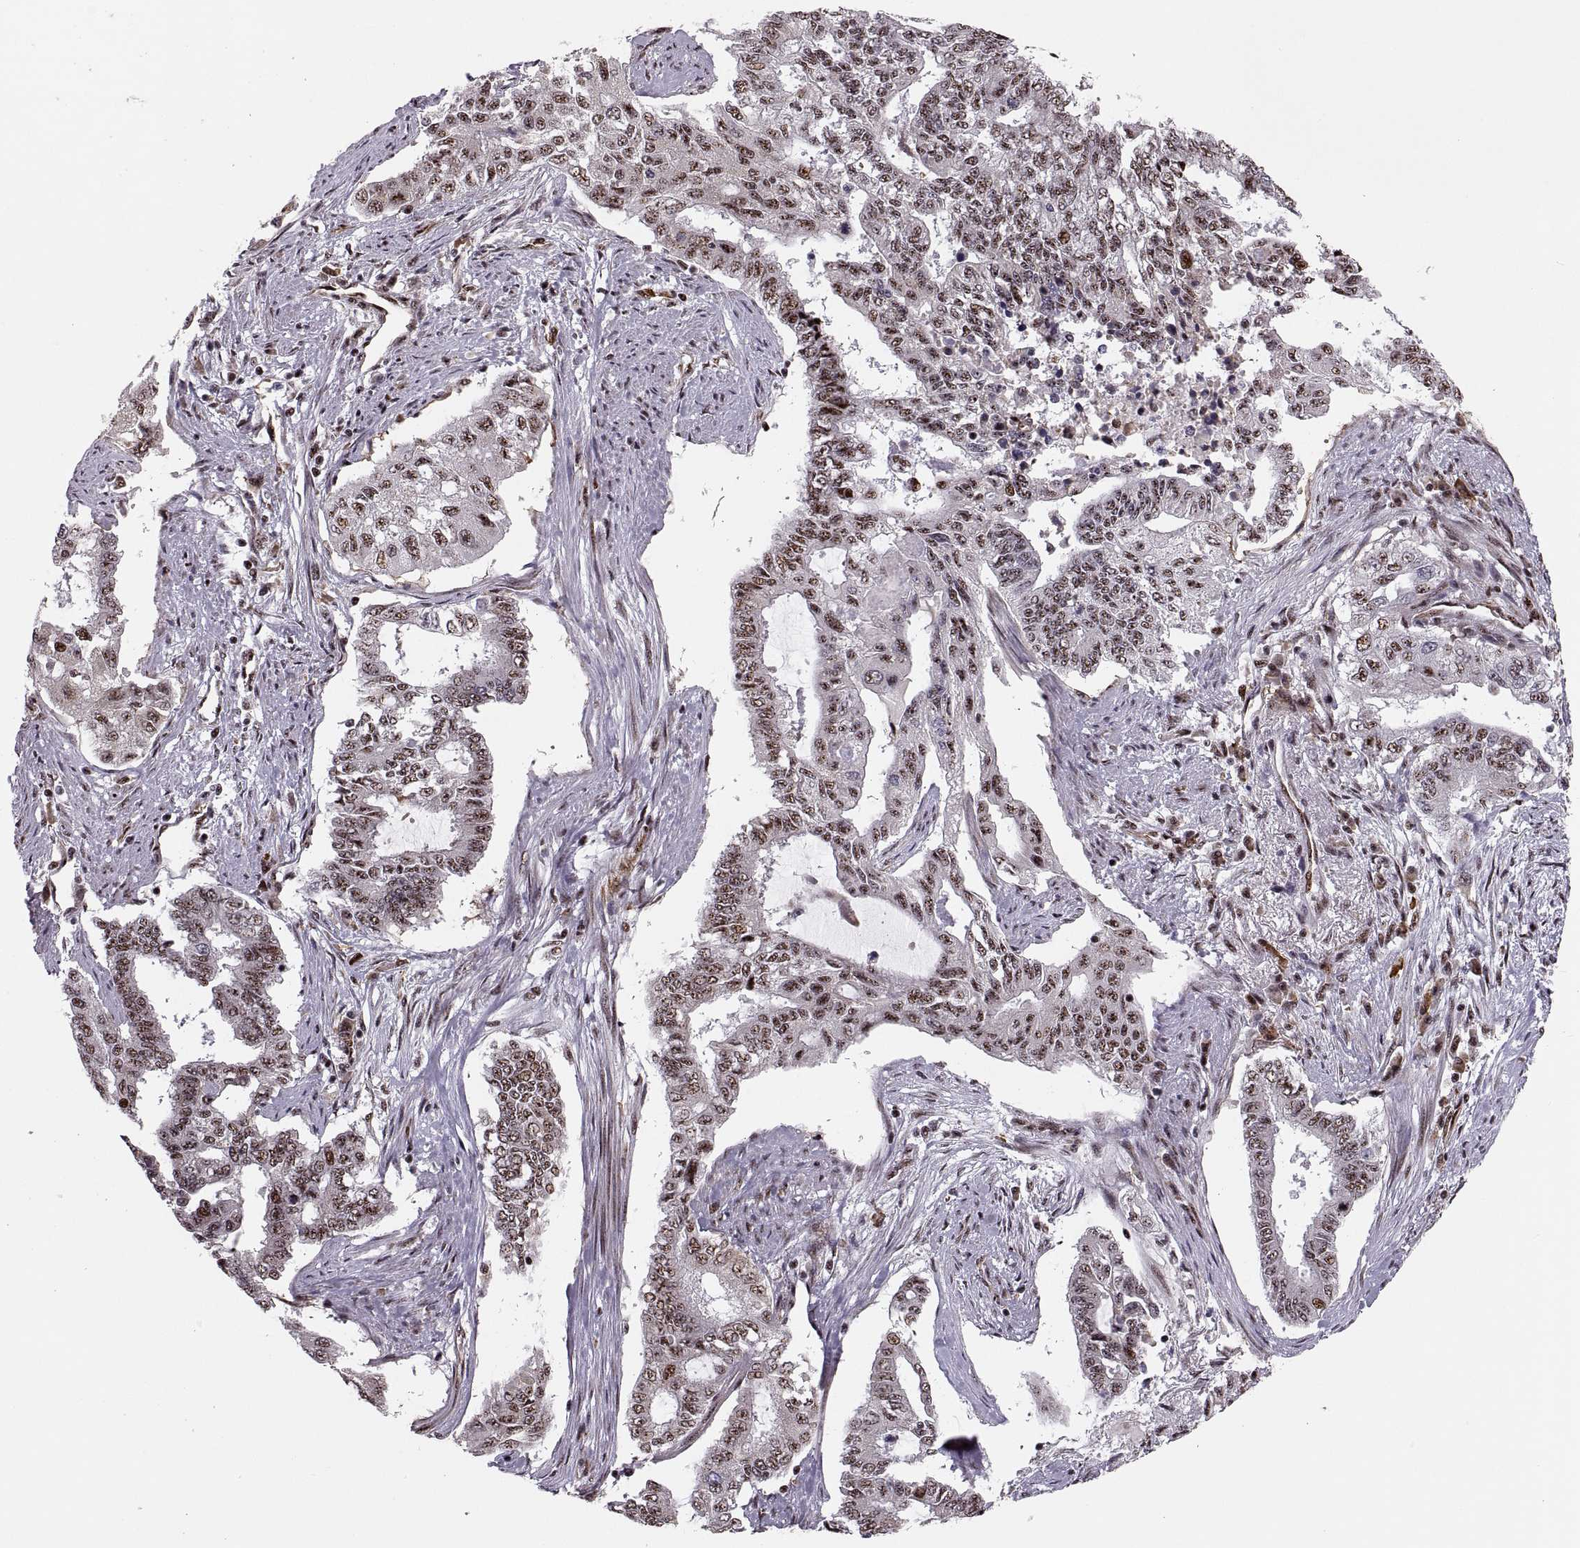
{"staining": {"intensity": "moderate", "quantity": ">75%", "location": "nuclear"}, "tissue": "endometrial cancer", "cell_type": "Tumor cells", "image_type": "cancer", "snomed": [{"axis": "morphology", "description": "Adenocarcinoma, NOS"}, {"axis": "topography", "description": "Uterus"}], "caption": "Moderate nuclear positivity for a protein is identified in about >75% of tumor cells of endometrial cancer (adenocarcinoma) using immunohistochemistry.", "gene": "ZCCHC17", "patient": {"sex": "female", "age": 59}}